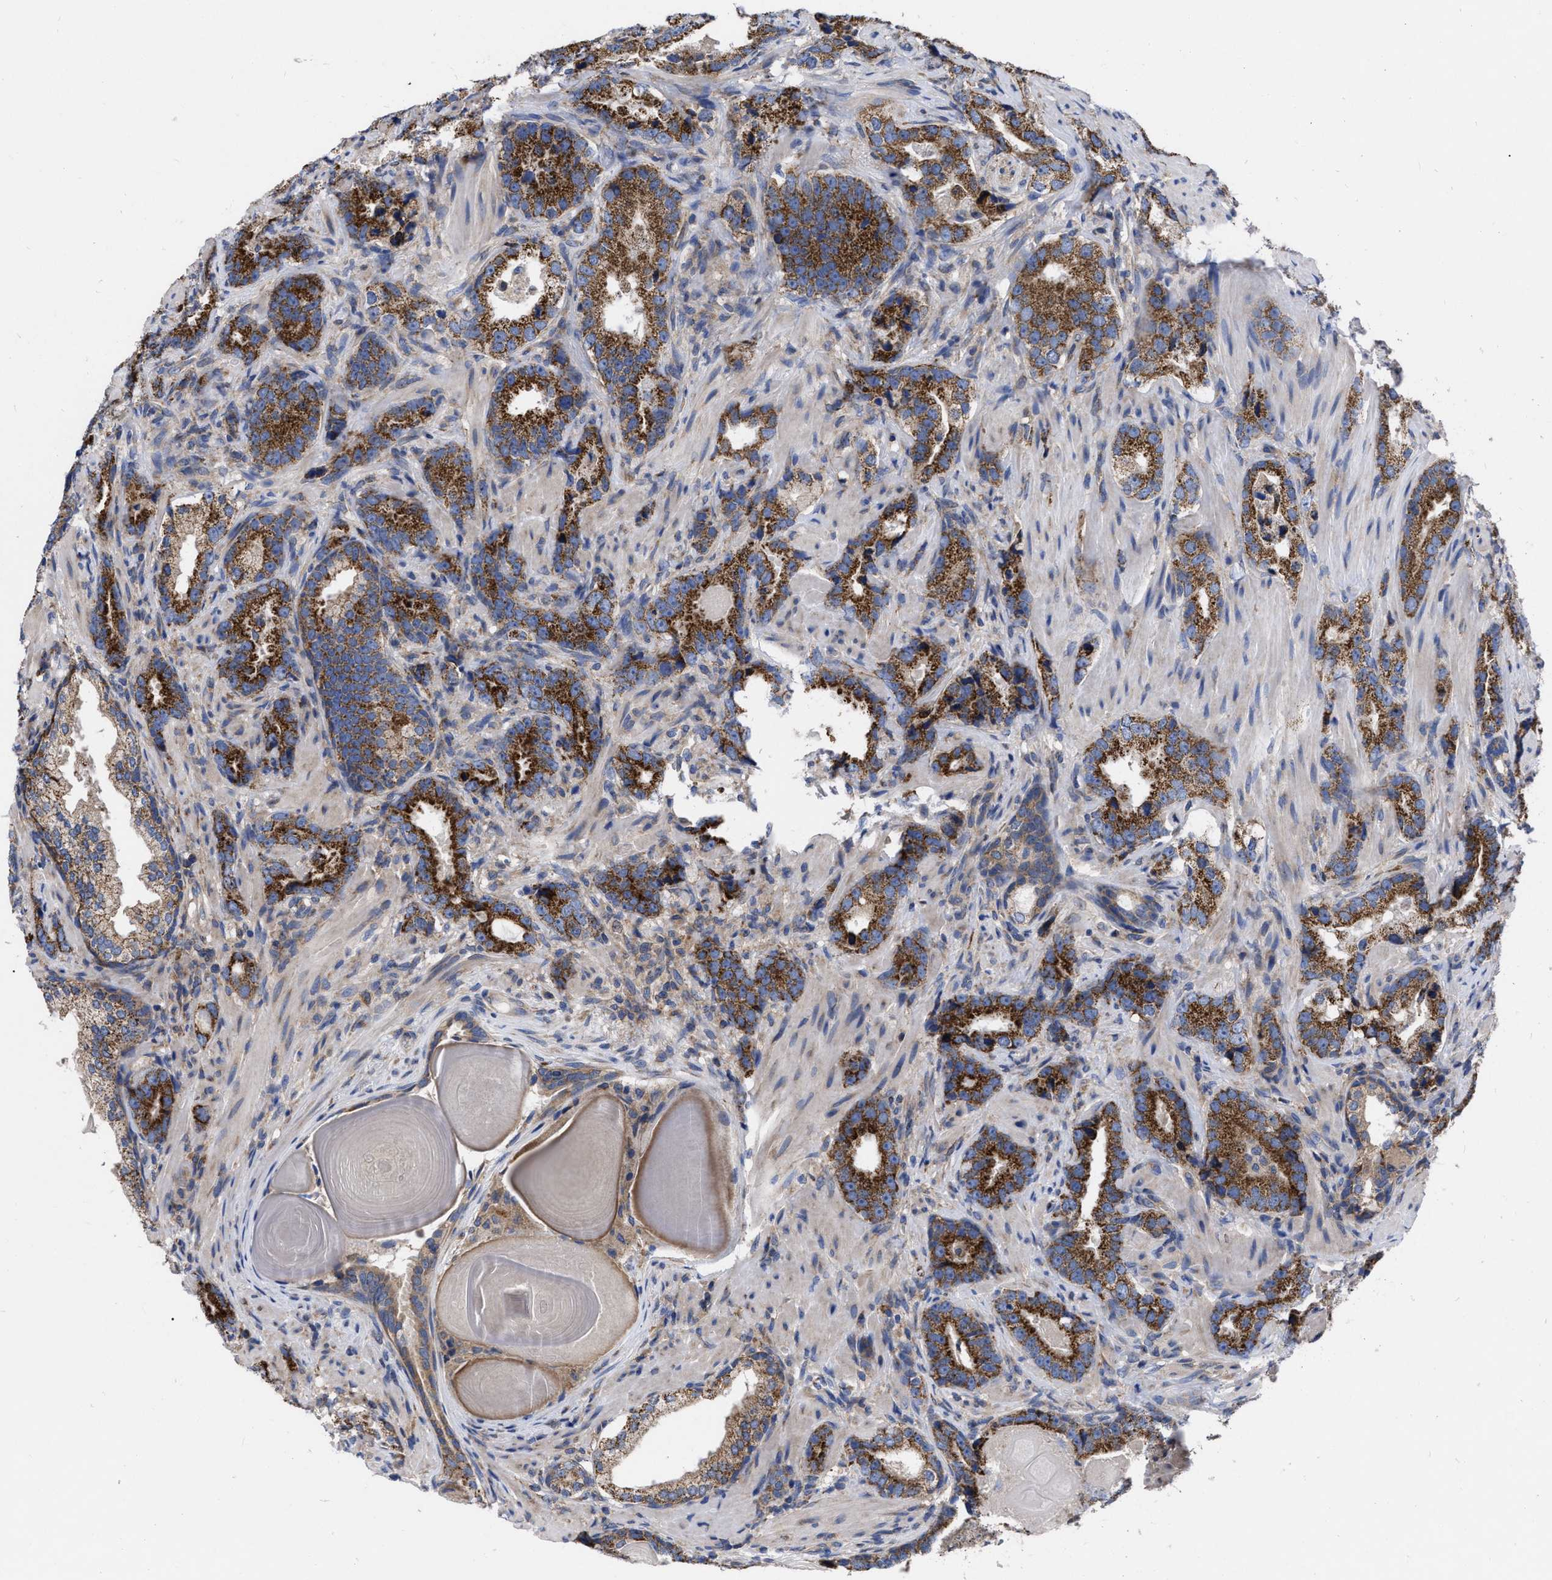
{"staining": {"intensity": "strong", "quantity": ">75%", "location": "cytoplasmic/membranous"}, "tissue": "prostate cancer", "cell_type": "Tumor cells", "image_type": "cancer", "snomed": [{"axis": "morphology", "description": "Adenocarcinoma, High grade"}, {"axis": "topography", "description": "Prostate"}], "caption": "Protein expression analysis of human prostate high-grade adenocarcinoma reveals strong cytoplasmic/membranous expression in approximately >75% of tumor cells.", "gene": "CDKN2C", "patient": {"sex": "male", "age": 63}}